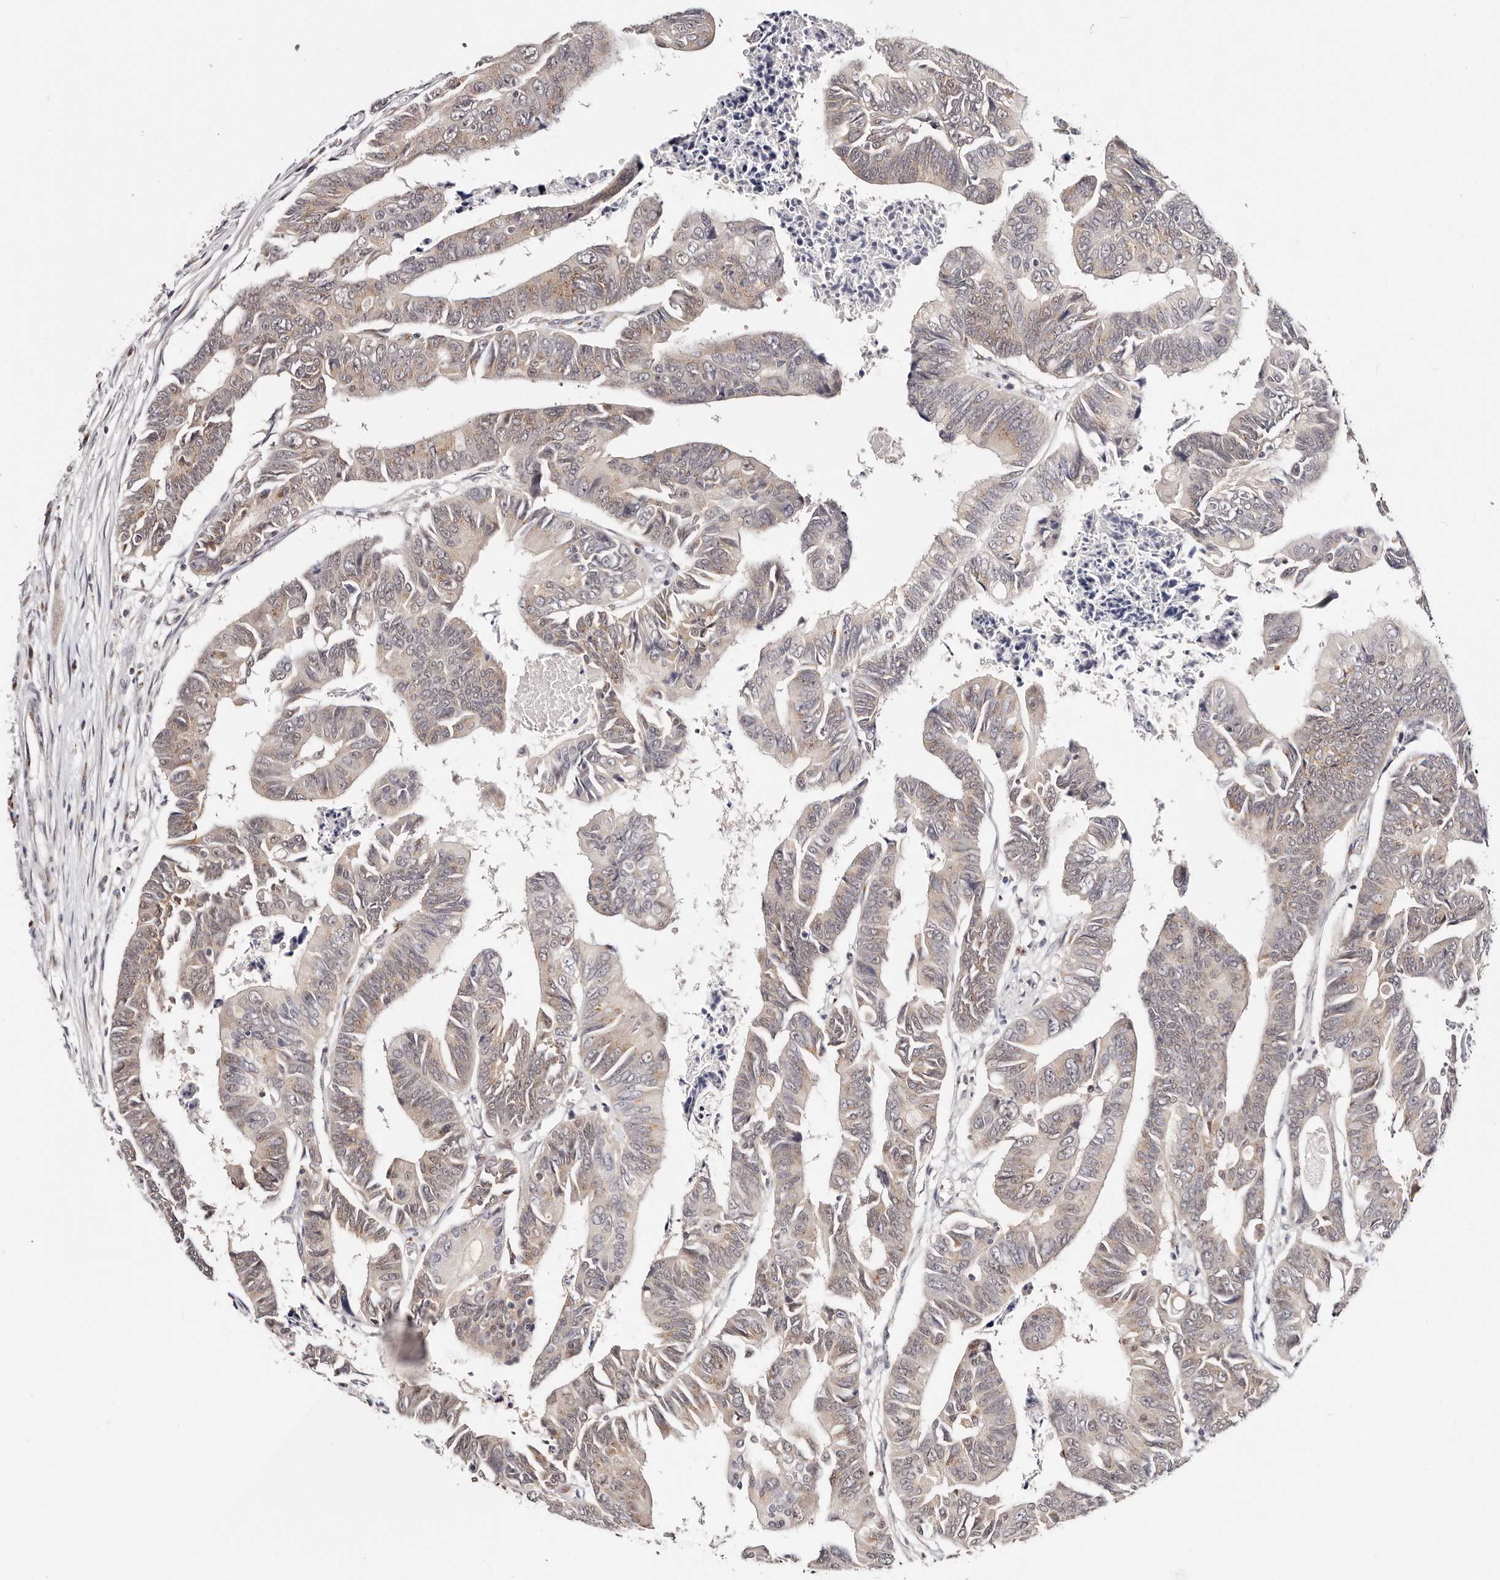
{"staining": {"intensity": "weak", "quantity": "25%-75%", "location": "cytoplasmic/membranous"}, "tissue": "colorectal cancer", "cell_type": "Tumor cells", "image_type": "cancer", "snomed": [{"axis": "morphology", "description": "Adenocarcinoma, NOS"}, {"axis": "topography", "description": "Rectum"}], "caption": "IHC image of colorectal cancer (adenocarcinoma) stained for a protein (brown), which displays low levels of weak cytoplasmic/membranous expression in approximately 25%-75% of tumor cells.", "gene": "VIPAS39", "patient": {"sex": "female", "age": 65}}